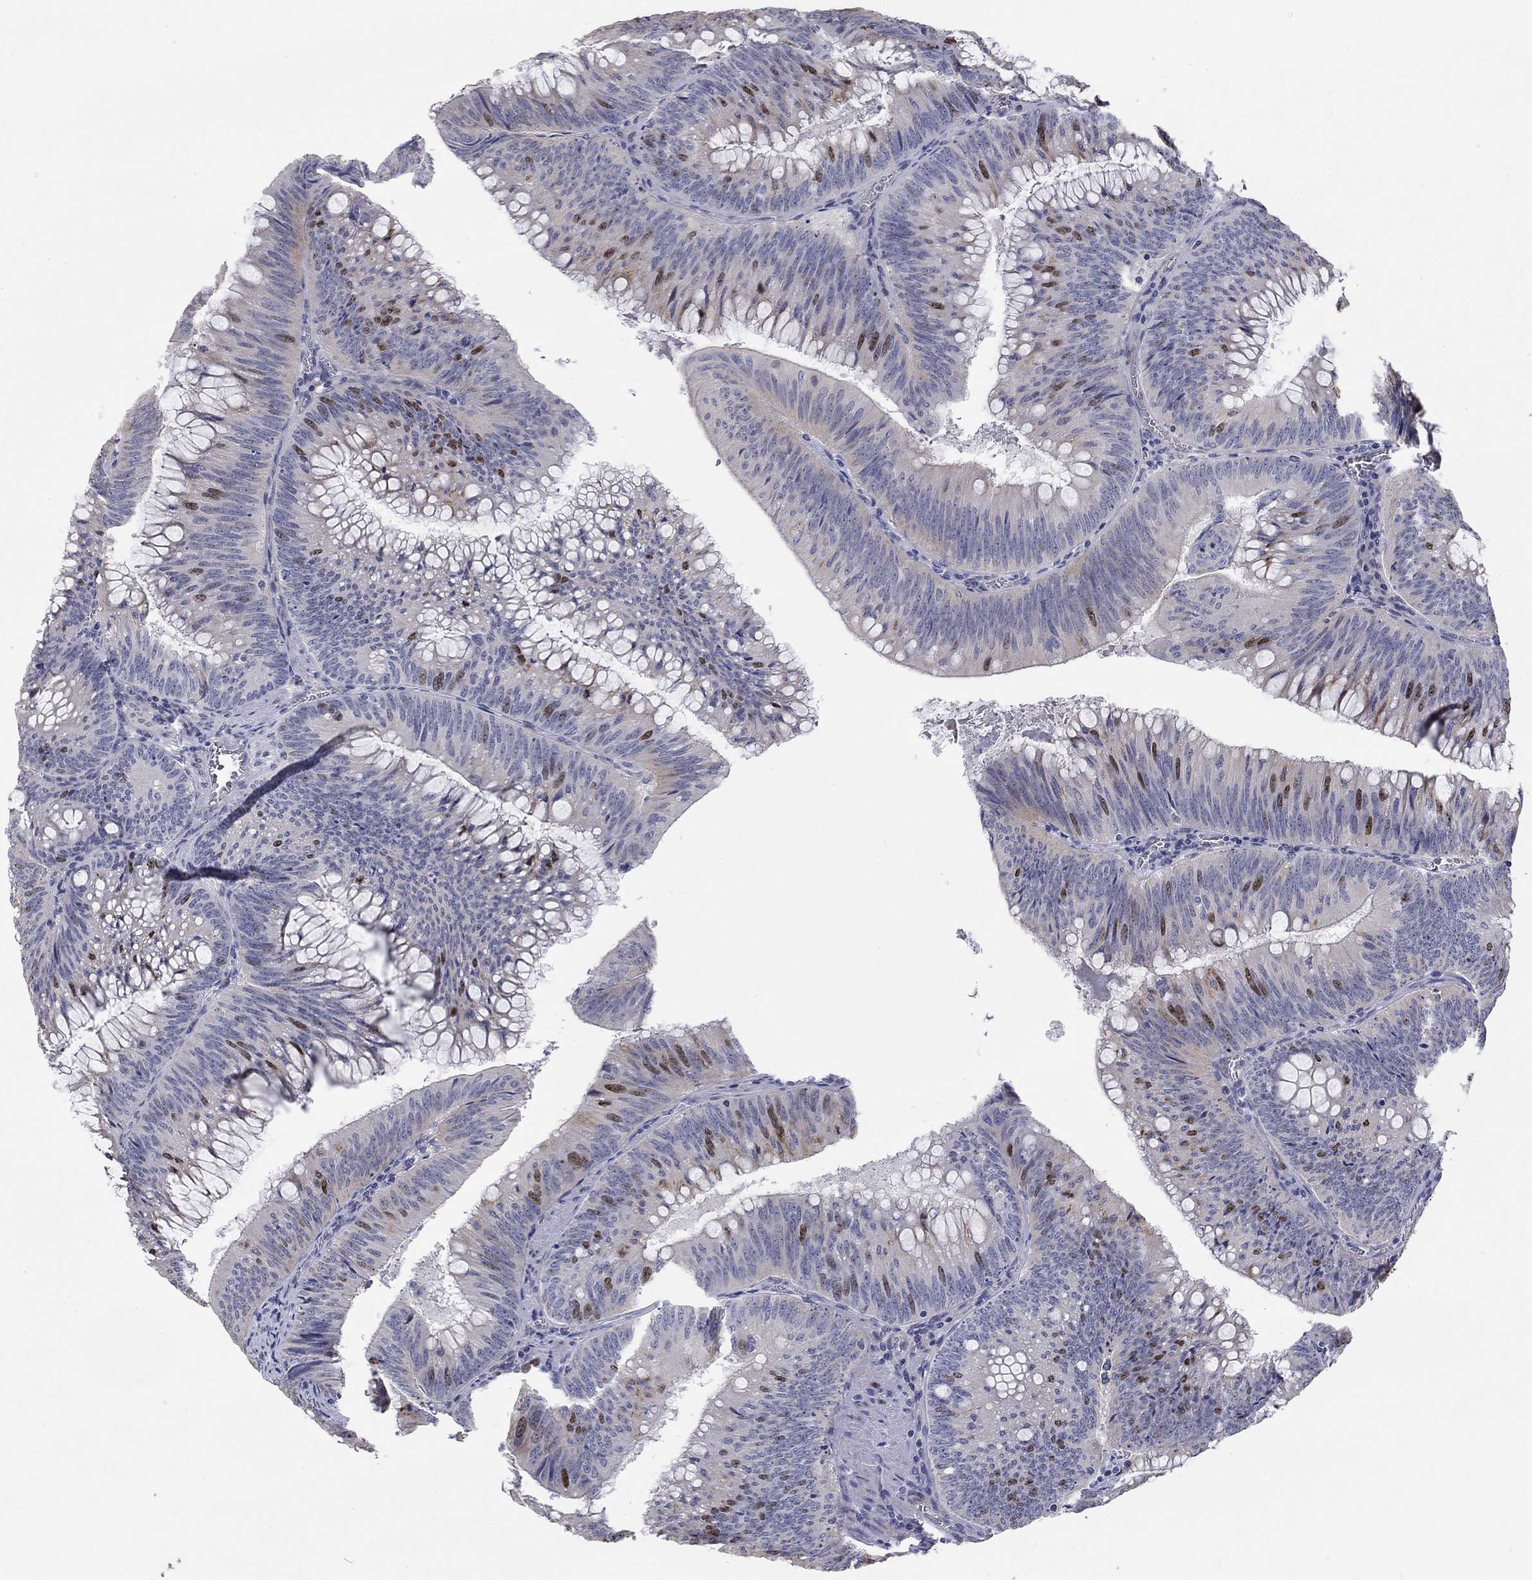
{"staining": {"intensity": "strong", "quantity": "<25%", "location": "nuclear"}, "tissue": "colorectal cancer", "cell_type": "Tumor cells", "image_type": "cancer", "snomed": [{"axis": "morphology", "description": "Adenocarcinoma, NOS"}, {"axis": "topography", "description": "Rectum"}], "caption": "Protein staining of colorectal adenocarcinoma tissue demonstrates strong nuclear expression in approximately <25% of tumor cells.", "gene": "PRC1", "patient": {"sex": "female", "age": 72}}